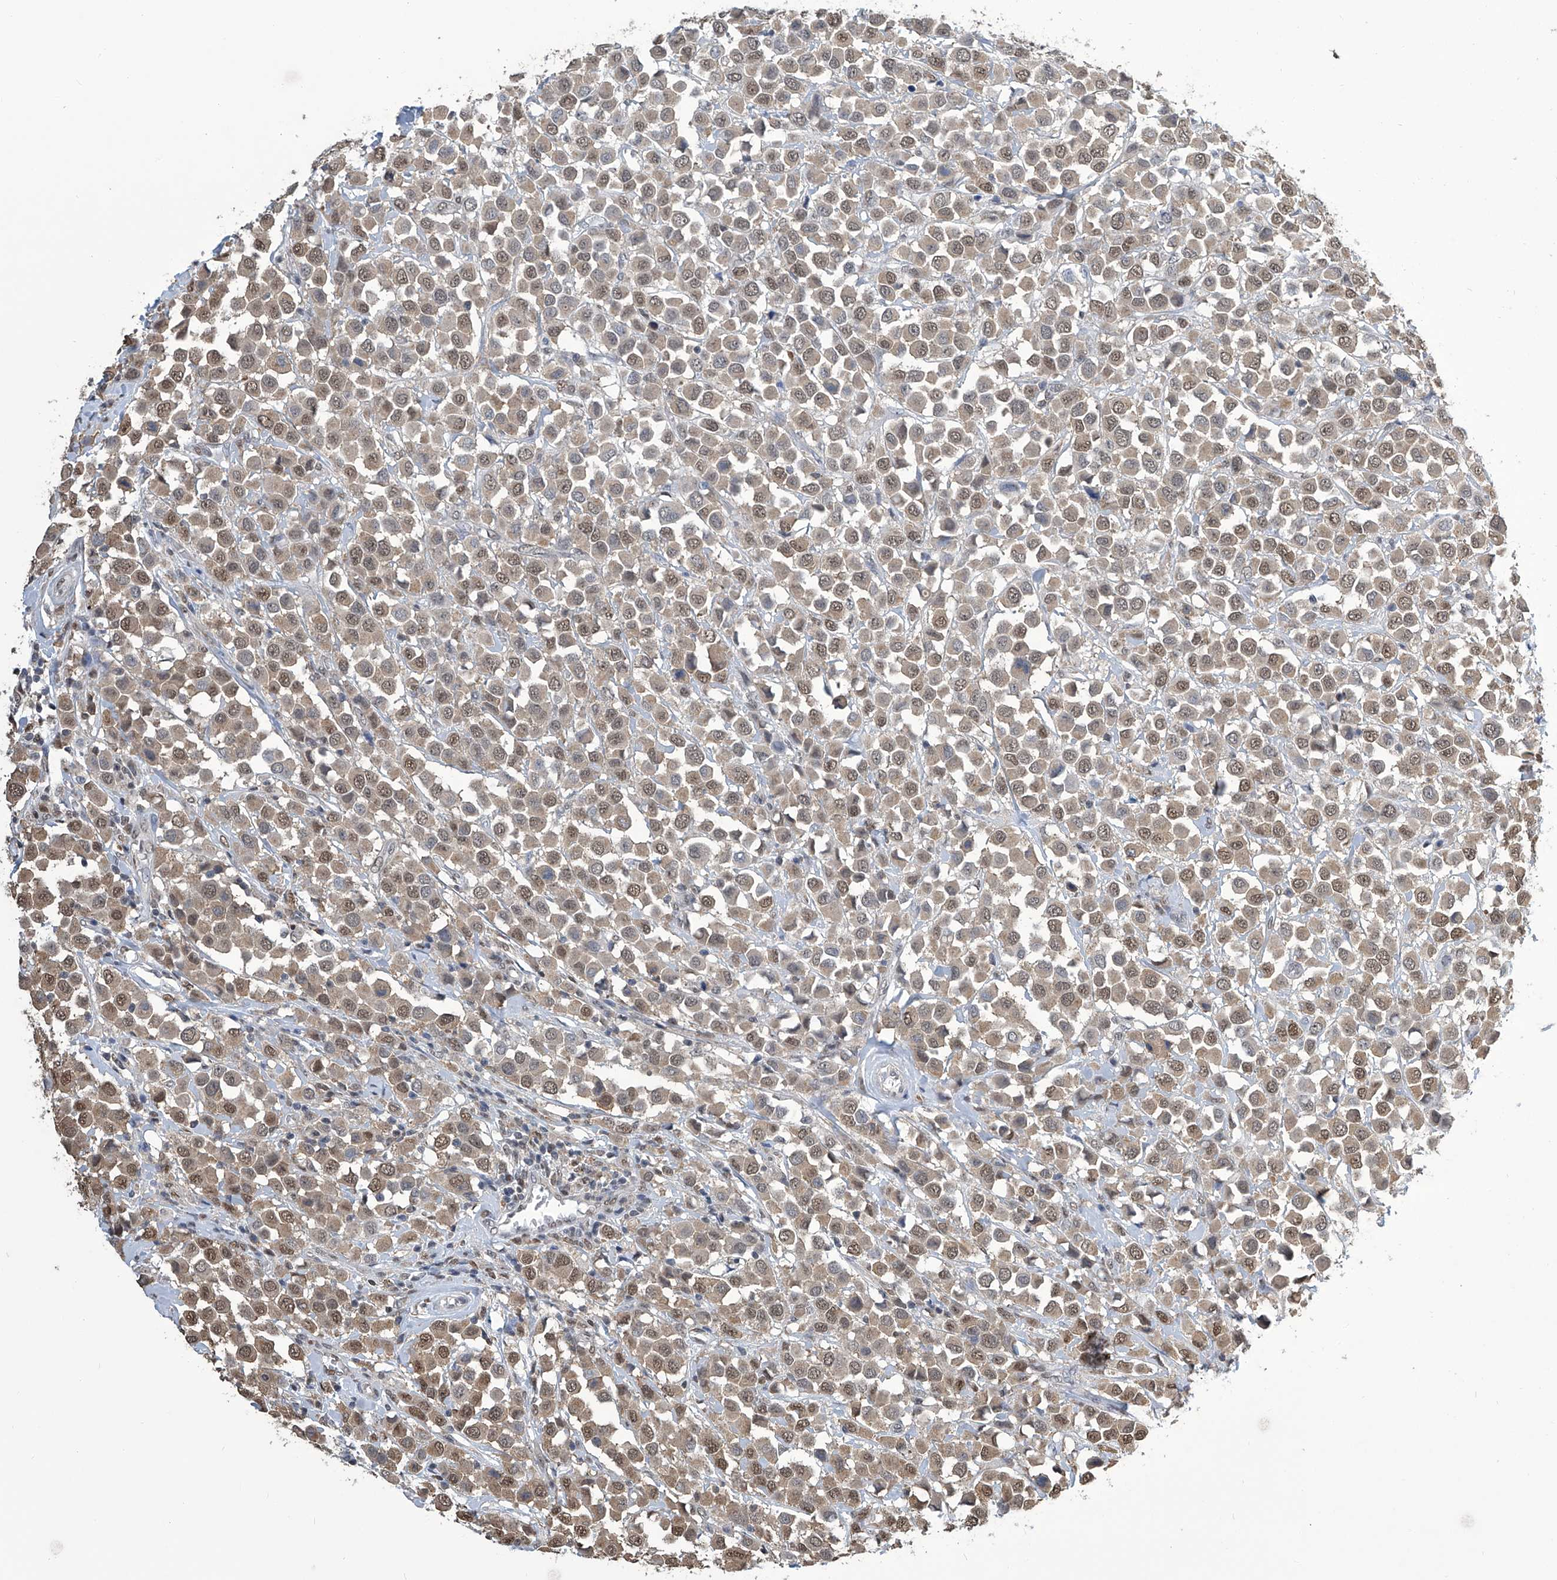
{"staining": {"intensity": "moderate", "quantity": ">75%", "location": "nuclear"}, "tissue": "breast cancer", "cell_type": "Tumor cells", "image_type": "cancer", "snomed": [{"axis": "morphology", "description": "Duct carcinoma"}, {"axis": "topography", "description": "Breast"}], "caption": "Protein positivity by immunohistochemistry (IHC) displays moderate nuclear positivity in approximately >75% of tumor cells in breast cancer.", "gene": "SREBF2", "patient": {"sex": "female", "age": 61}}